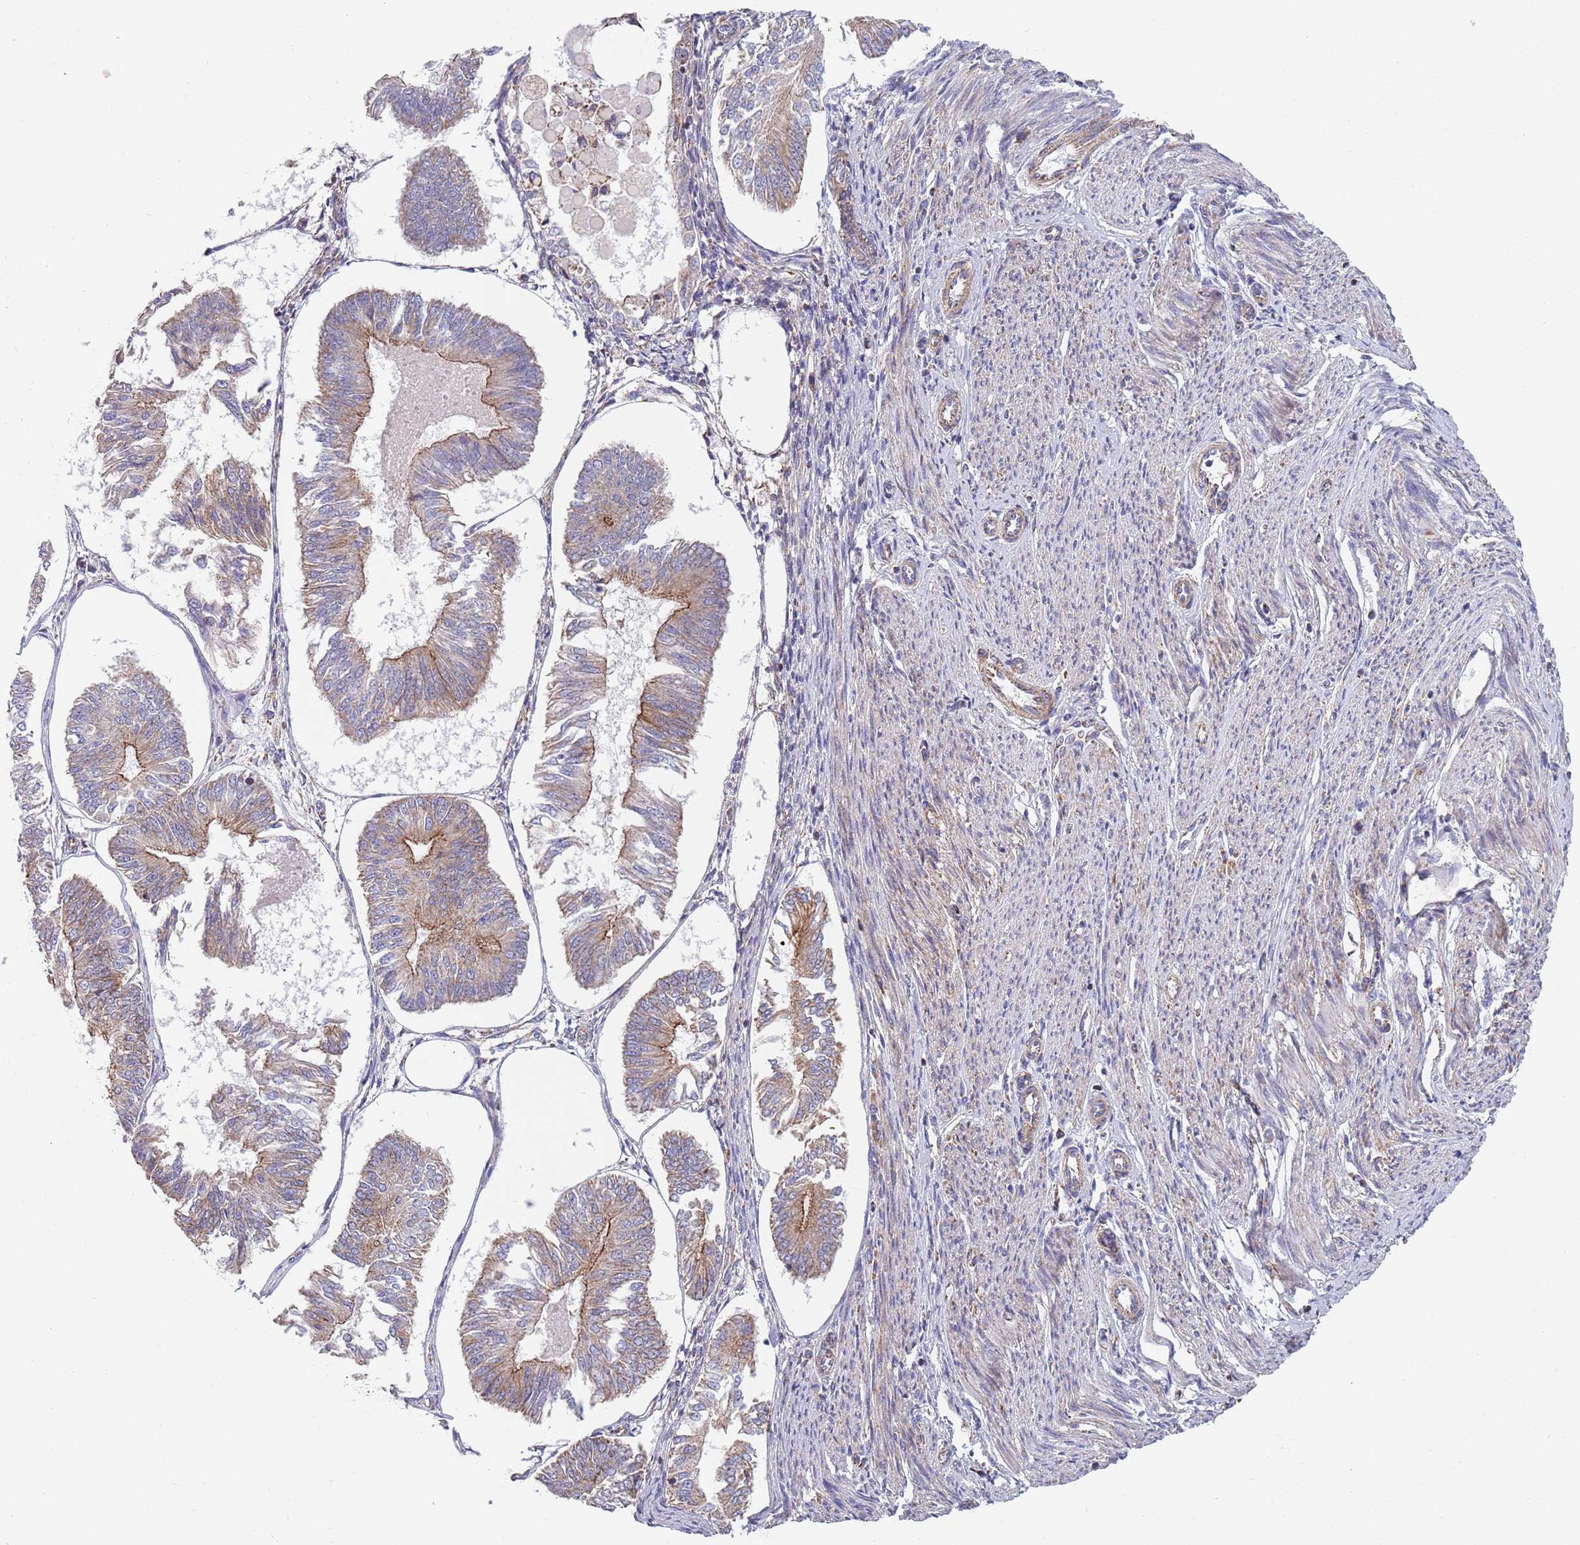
{"staining": {"intensity": "moderate", "quantity": "<25%", "location": "cytoplasmic/membranous"}, "tissue": "endometrial cancer", "cell_type": "Tumor cells", "image_type": "cancer", "snomed": [{"axis": "morphology", "description": "Adenocarcinoma, NOS"}, {"axis": "topography", "description": "Endometrium"}], "caption": "Protein expression analysis of endometrial adenocarcinoma reveals moderate cytoplasmic/membranous staining in approximately <25% of tumor cells.", "gene": "PWWP3A", "patient": {"sex": "female", "age": 58}}